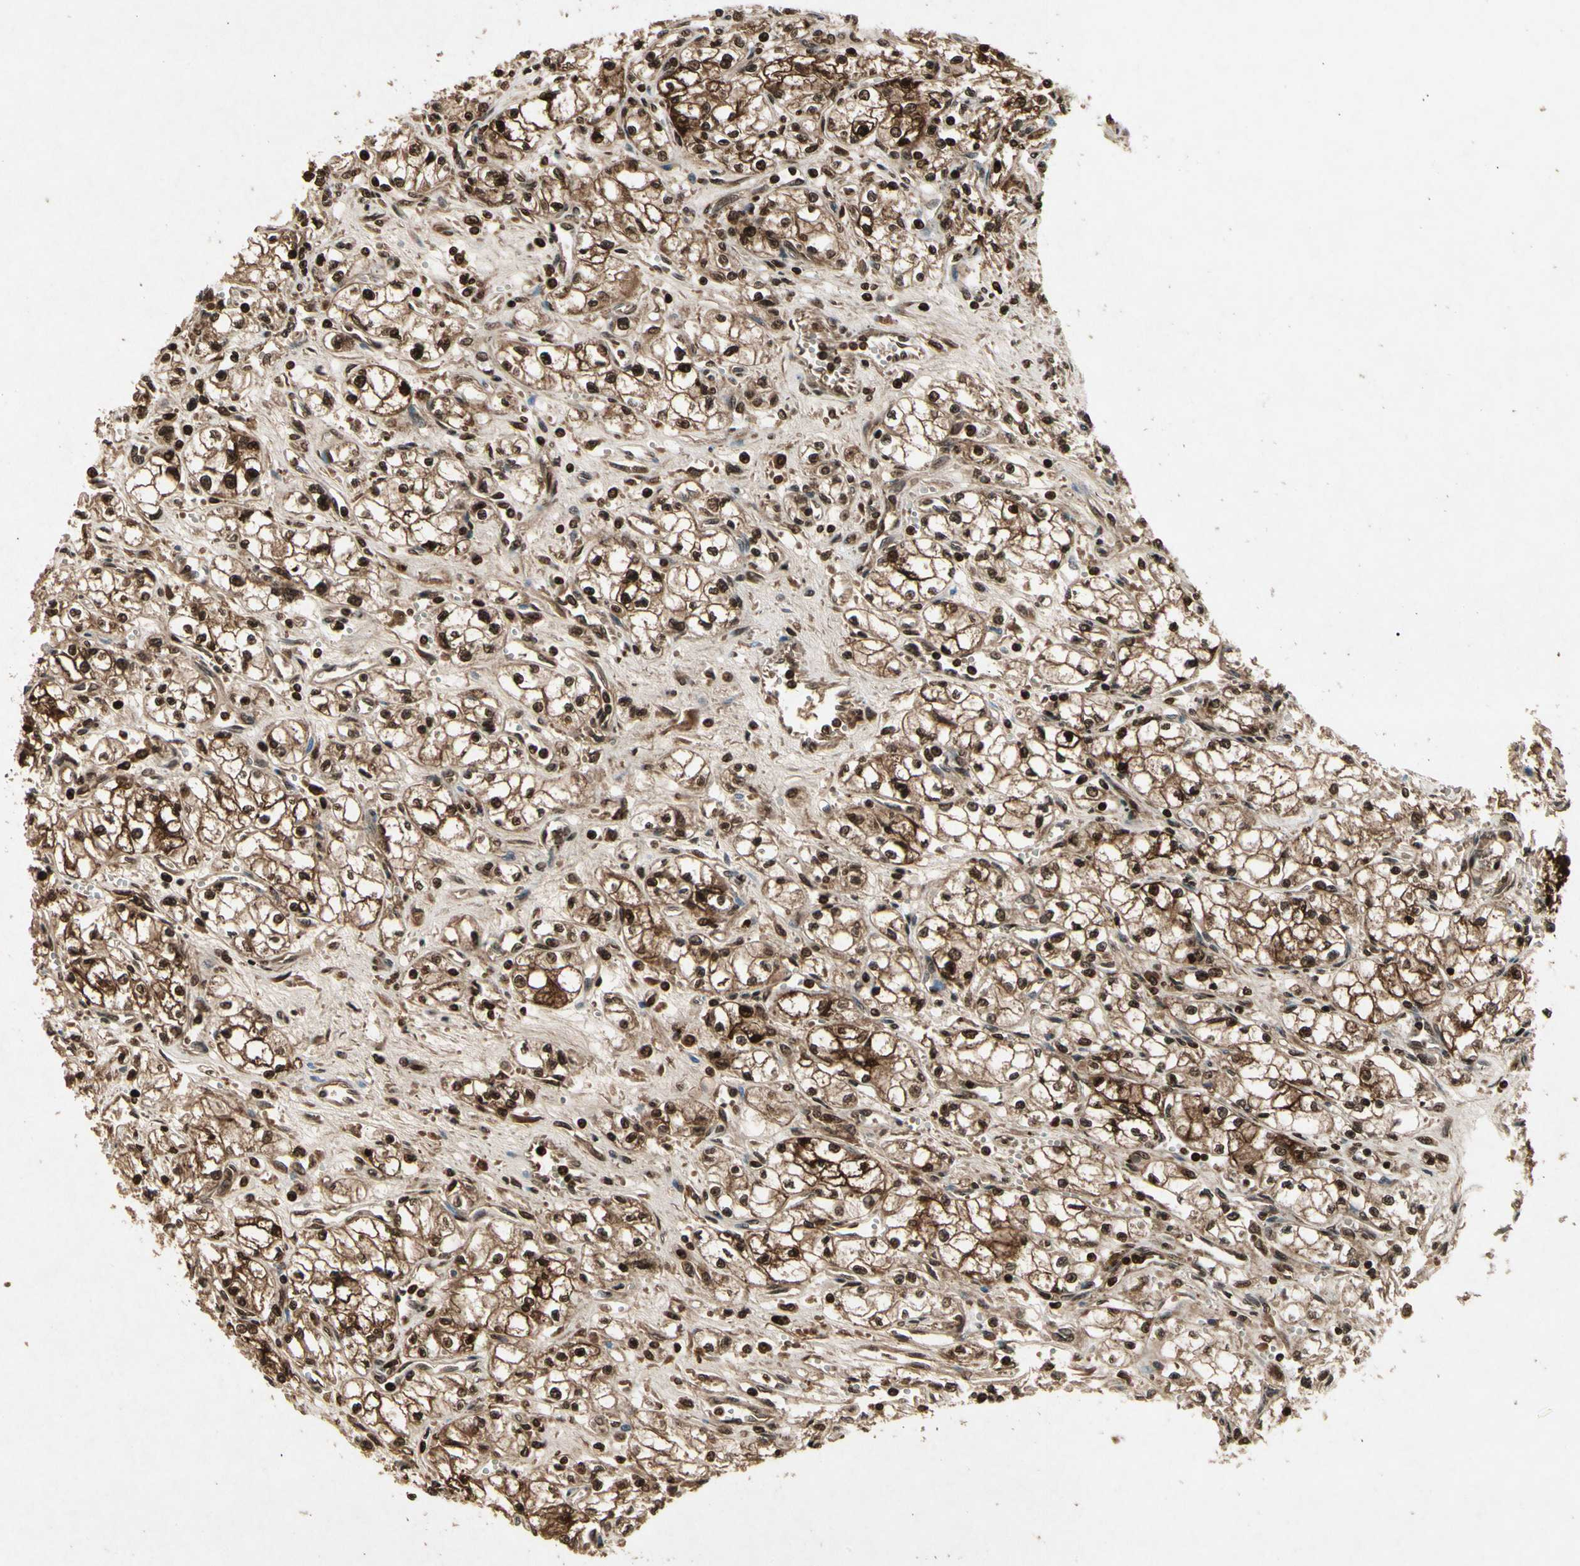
{"staining": {"intensity": "strong", "quantity": ">75%", "location": "cytoplasmic/membranous,nuclear"}, "tissue": "renal cancer", "cell_type": "Tumor cells", "image_type": "cancer", "snomed": [{"axis": "morphology", "description": "Normal tissue, NOS"}, {"axis": "morphology", "description": "Adenocarcinoma, NOS"}, {"axis": "topography", "description": "Kidney"}], "caption": "Protein staining of adenocarcinoma (renal) tissue displays strong cytoplasmic/membranous and nuclear positivity in approximately >75% of tumor cells. (DAB = brown stain, brightfield microscopy at high magnification).", "gene": "GLRX", "patient": {"sex": "male", "age": 59}}